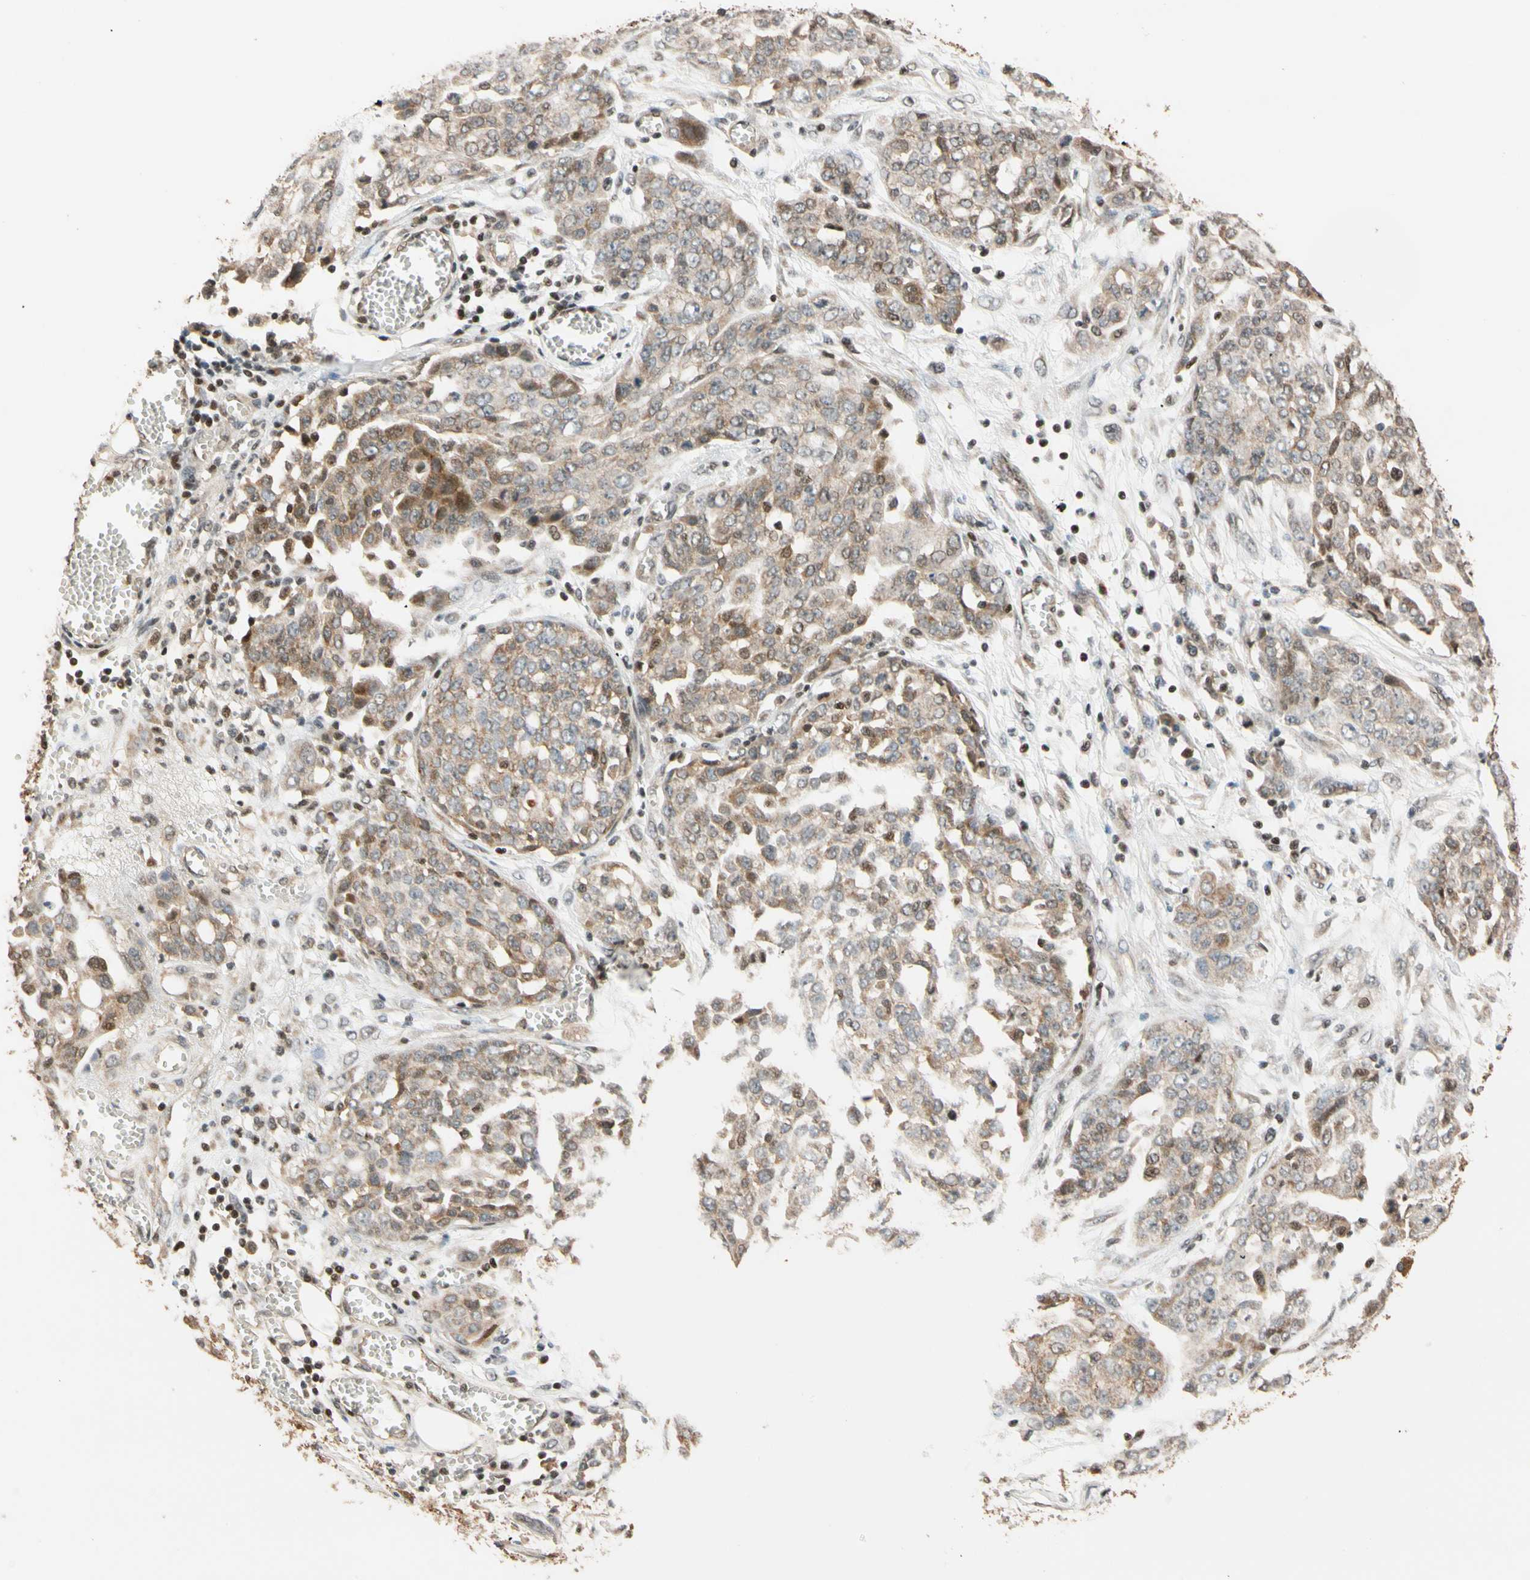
{"staining": {"intensity": "moderate", "quantity": ">75%", "location": "cytoplasmic/membranous"}, "tissue": "ovarian cancer", "cell_type": "Tumor cells", "image_type": "cancer", "snomed": [{"axis": "morphology", "description": "Cystadenocarcinoma, serous, NOS"}, {"axis": "topography", "description": "Soft tissue"}, {"axis": "topography", "description": "Ovary"}], "caption": "A histopathology image of human ovarian serous cystadenocarcinoma stained for a protein reveals moderate cytoplasmic/membranous brown staining in tumor cells.", "gene": "HECW1", "patient": {"sex": "female", "age": 57}}